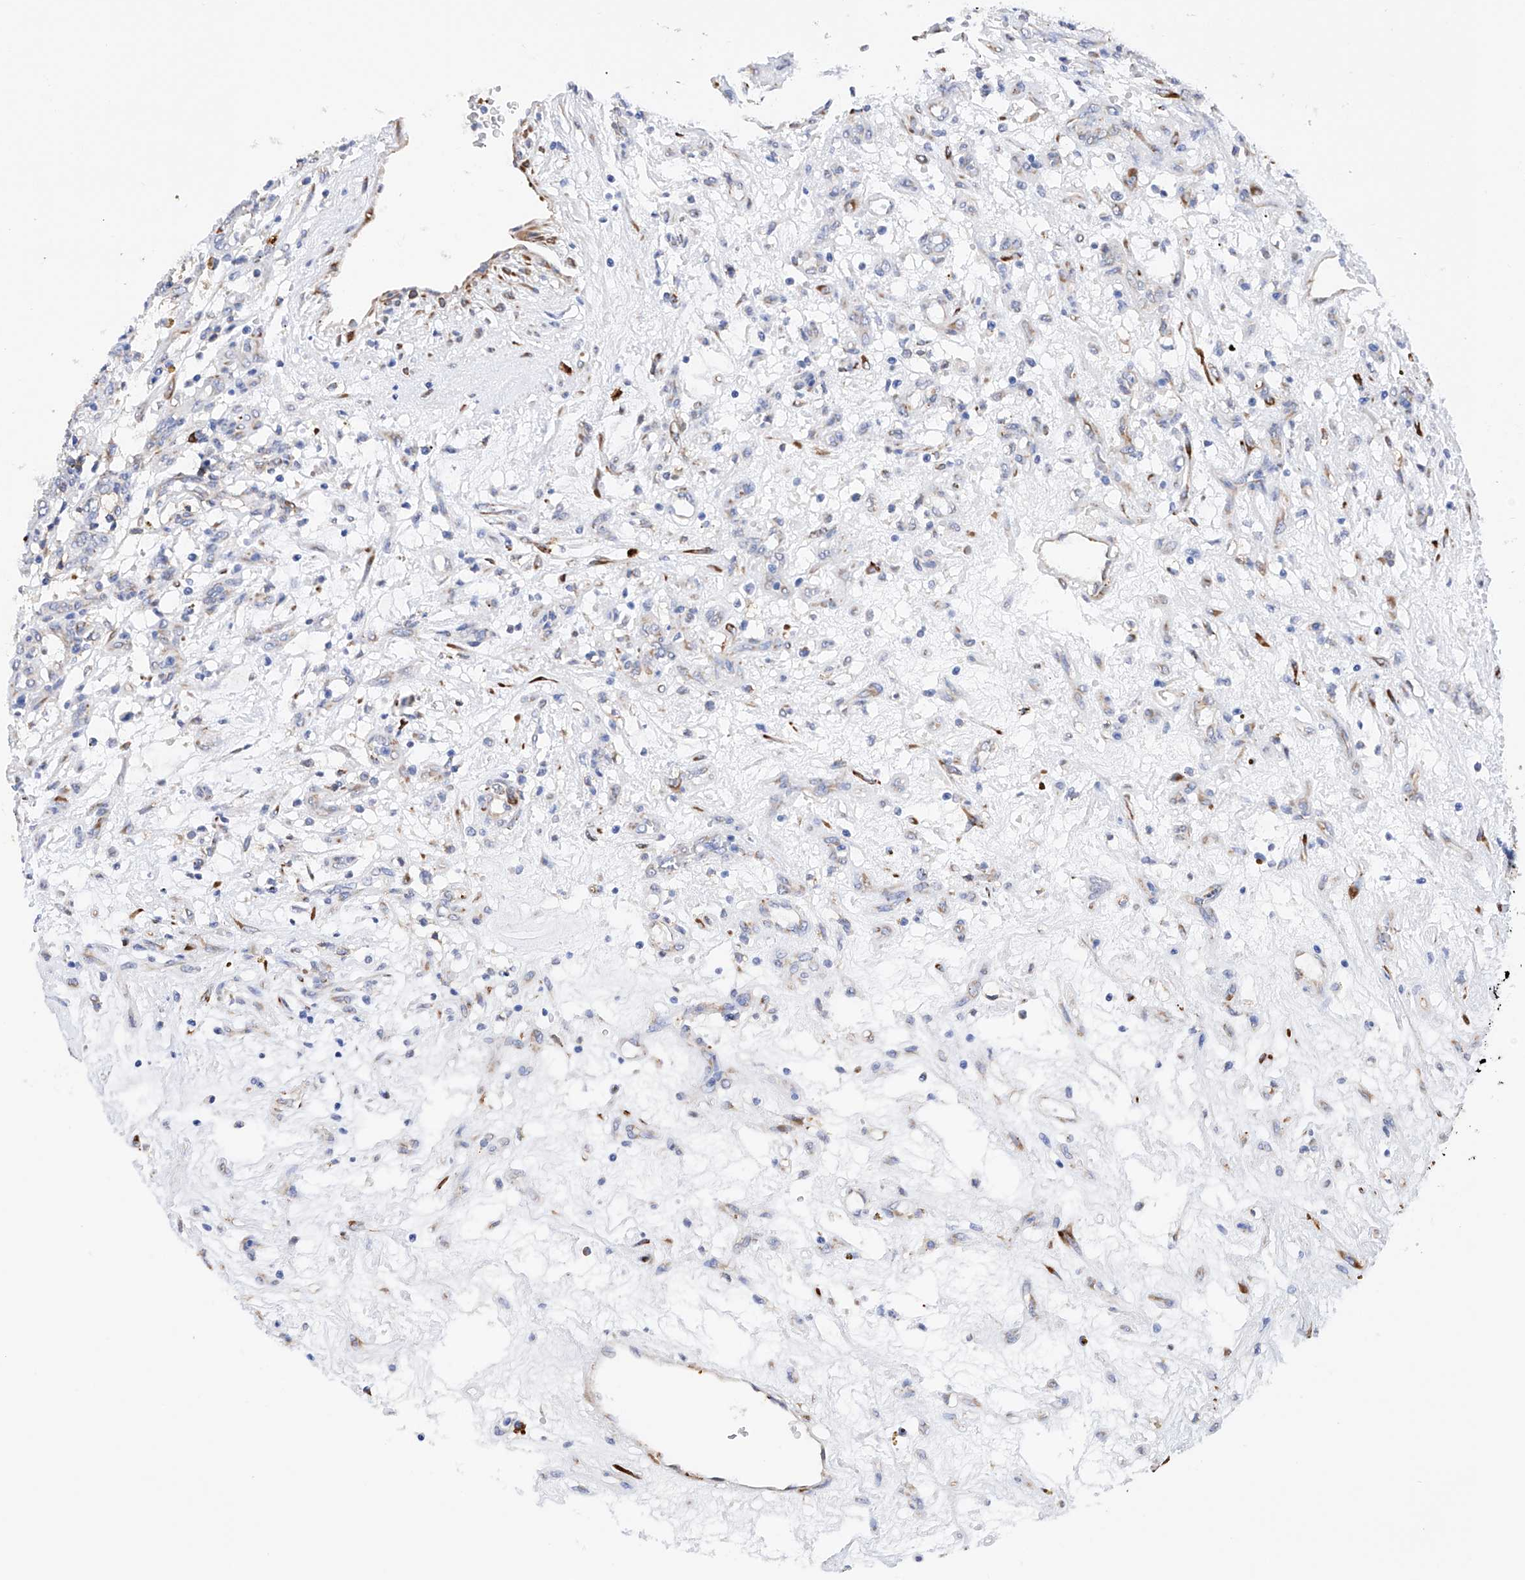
{"staining": {"intensity": "negative", "quantity": "none", "location": "none"}, "tissue": "renal cancer", "cell_type": "Tumor cells", "image_type": "cancer", "snomed": [{"axis": "morphology", "description": "Adenocarcinoma, NOS"}, {"axis": "topography", "description": "Kidney"}], "caption": "Image shows no protein expression in tumor cells of adenocarcinoma (renal) tissue.", "gene": "PDIA5", "patient": {"sex": "female", "age": 57}}